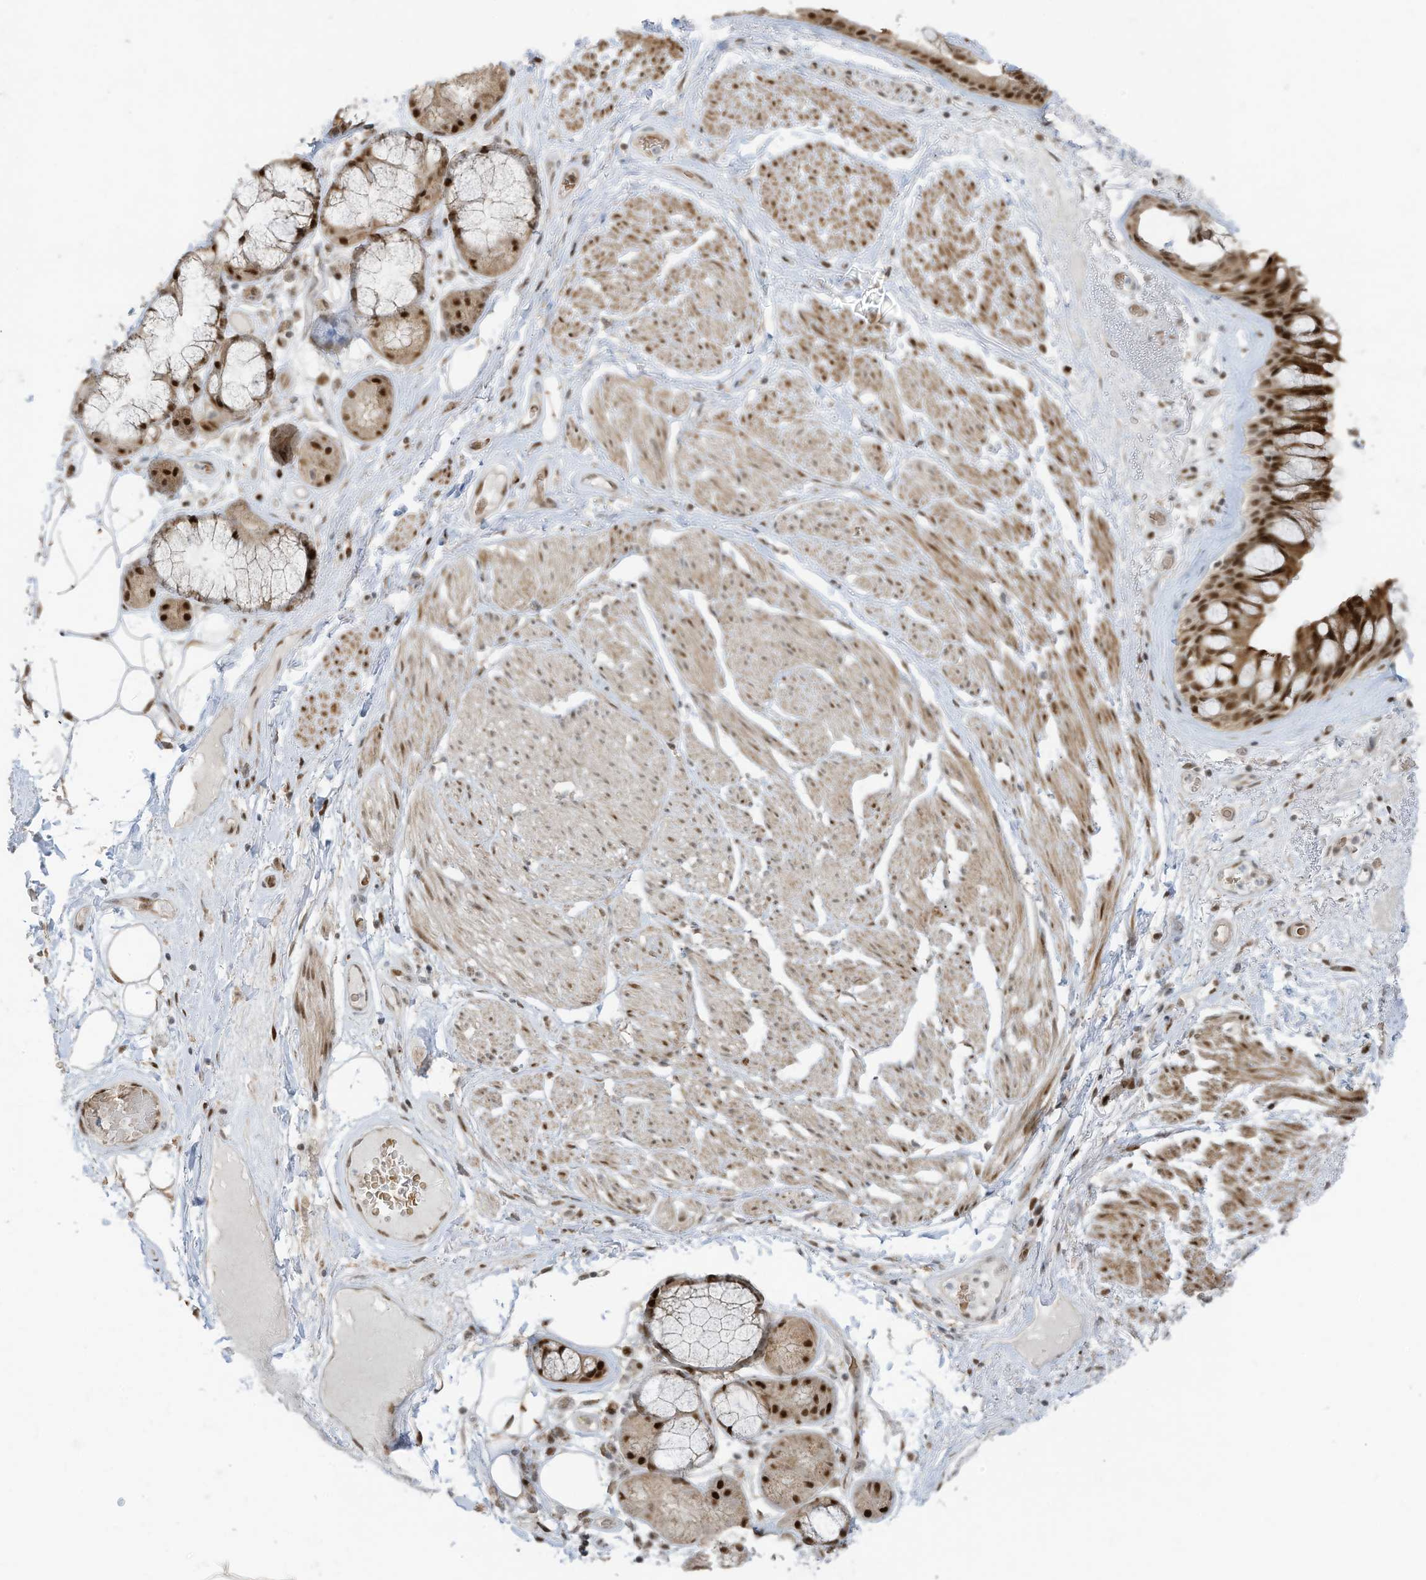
{"staining": {"intensity": "moderate", "quantity": ">75%", "location": "nuclear"}, "tissue": "adipose tissue", "cell_type": "Adipocytes", "image_type": "normal", "snomed": [{"axis": "morphology", "description": "Normal tissue, NOS"}, {"axis": "topography", "description": "Bronchus"}], "caption": "IHC of normal human adipose tissue displays medium levels of moderate nuclear positivity in about >75% of adipocytes. The staining is performed using DAB brown chromogen to label protein expression. The nuclei are counter-stained blue using hematoxylin.", "gene": "ZCWPW2", "patient": {"sex": "male", "age": 66}}